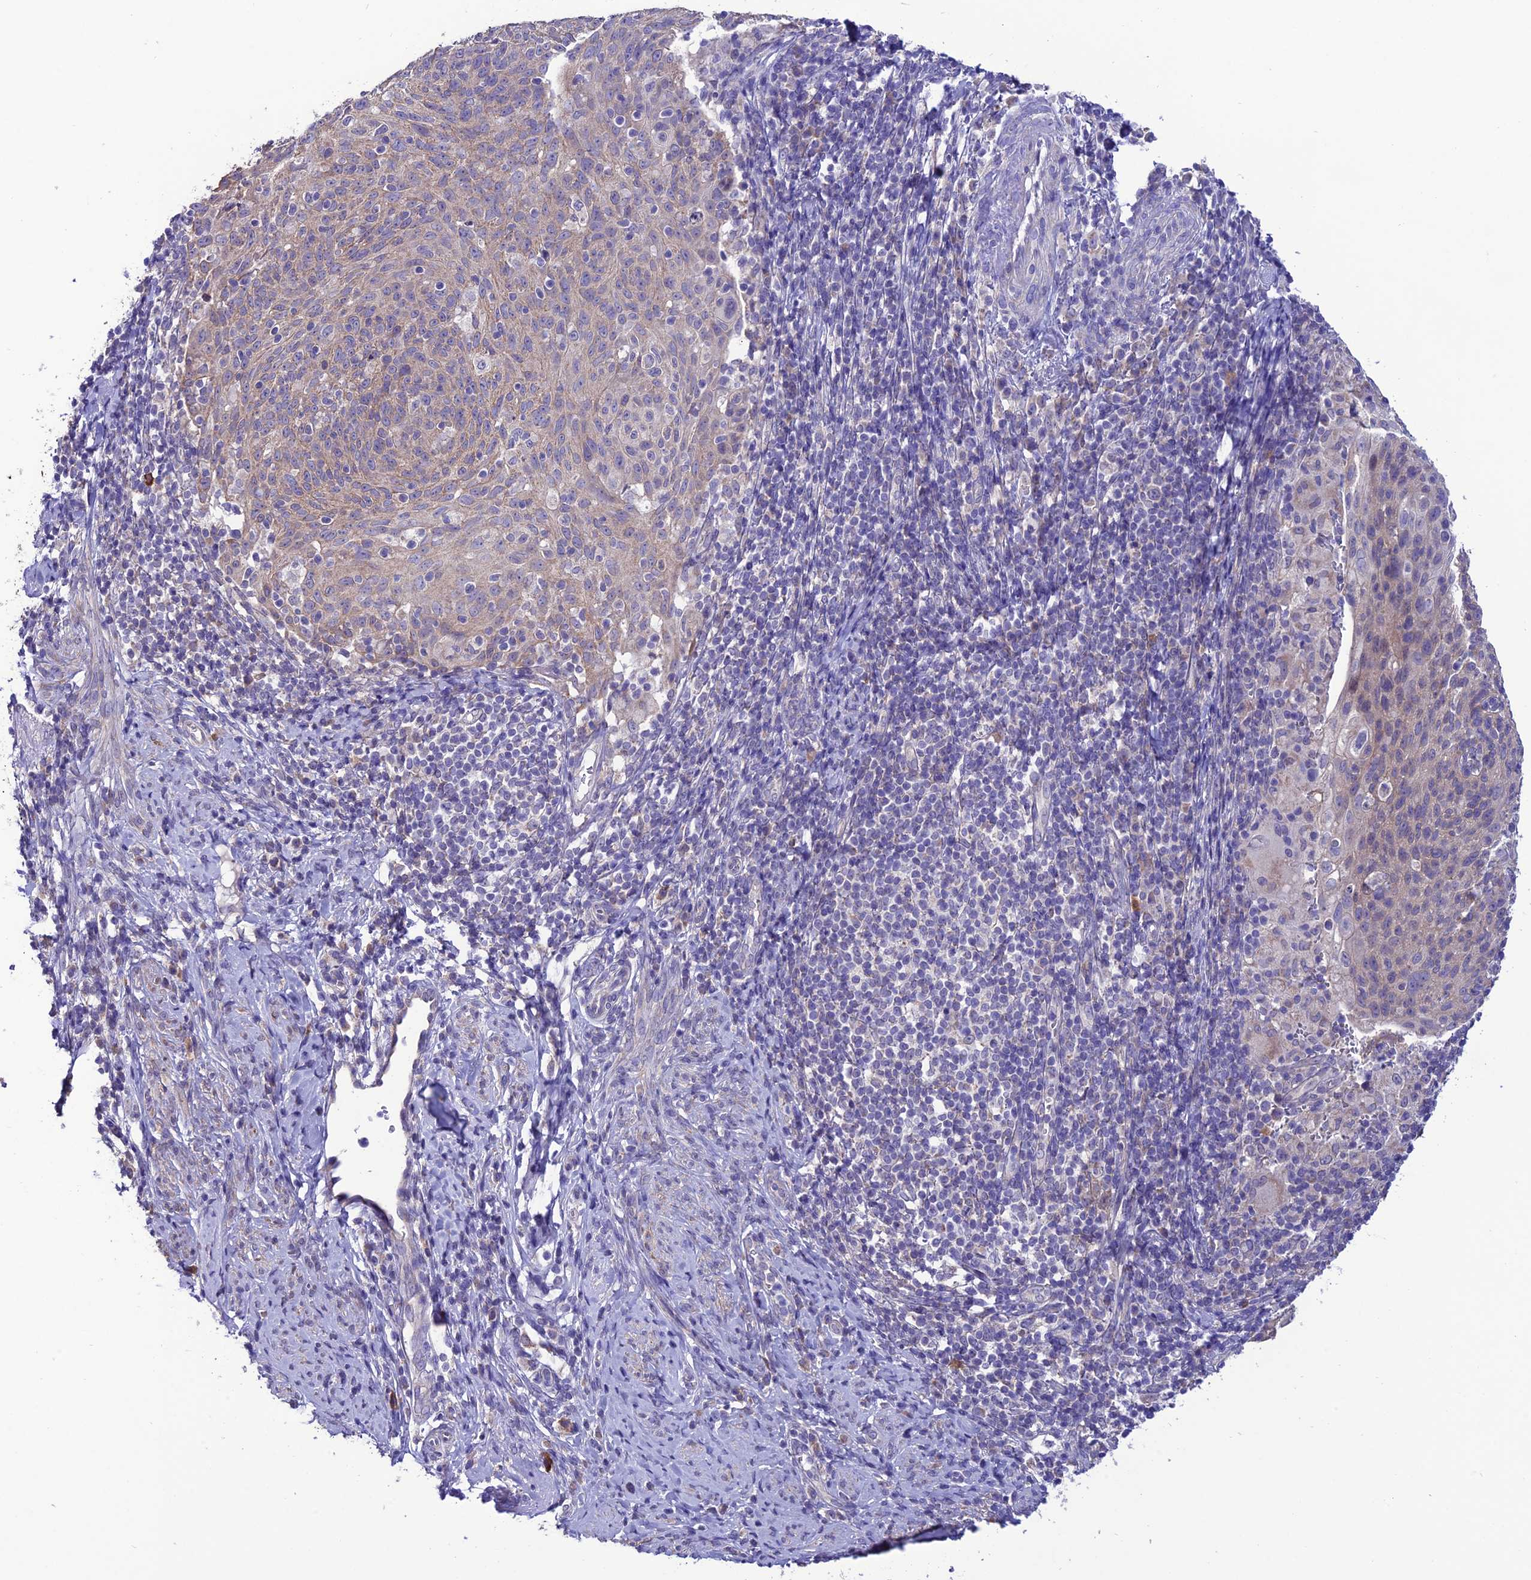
{"staining": {"intensity": "weak", "quantity": "<25%", "location": "cytoplasmic/membranous"}, "tissue": "cervical cancer", "cell_type": "Tumor cells", "image_type": "cancer", "snomed": [{"axis": "morphology", "description": "Squamous cell carcinoma, NOS"}, {"axis": "topography", "description": "Cervix"}], "caption": "Tumor cells are negative for brown protein staining in cervical squamous cell carcinoma.", "gene": "HOGA1", "patient": {"sex": "female", "age": 70}}